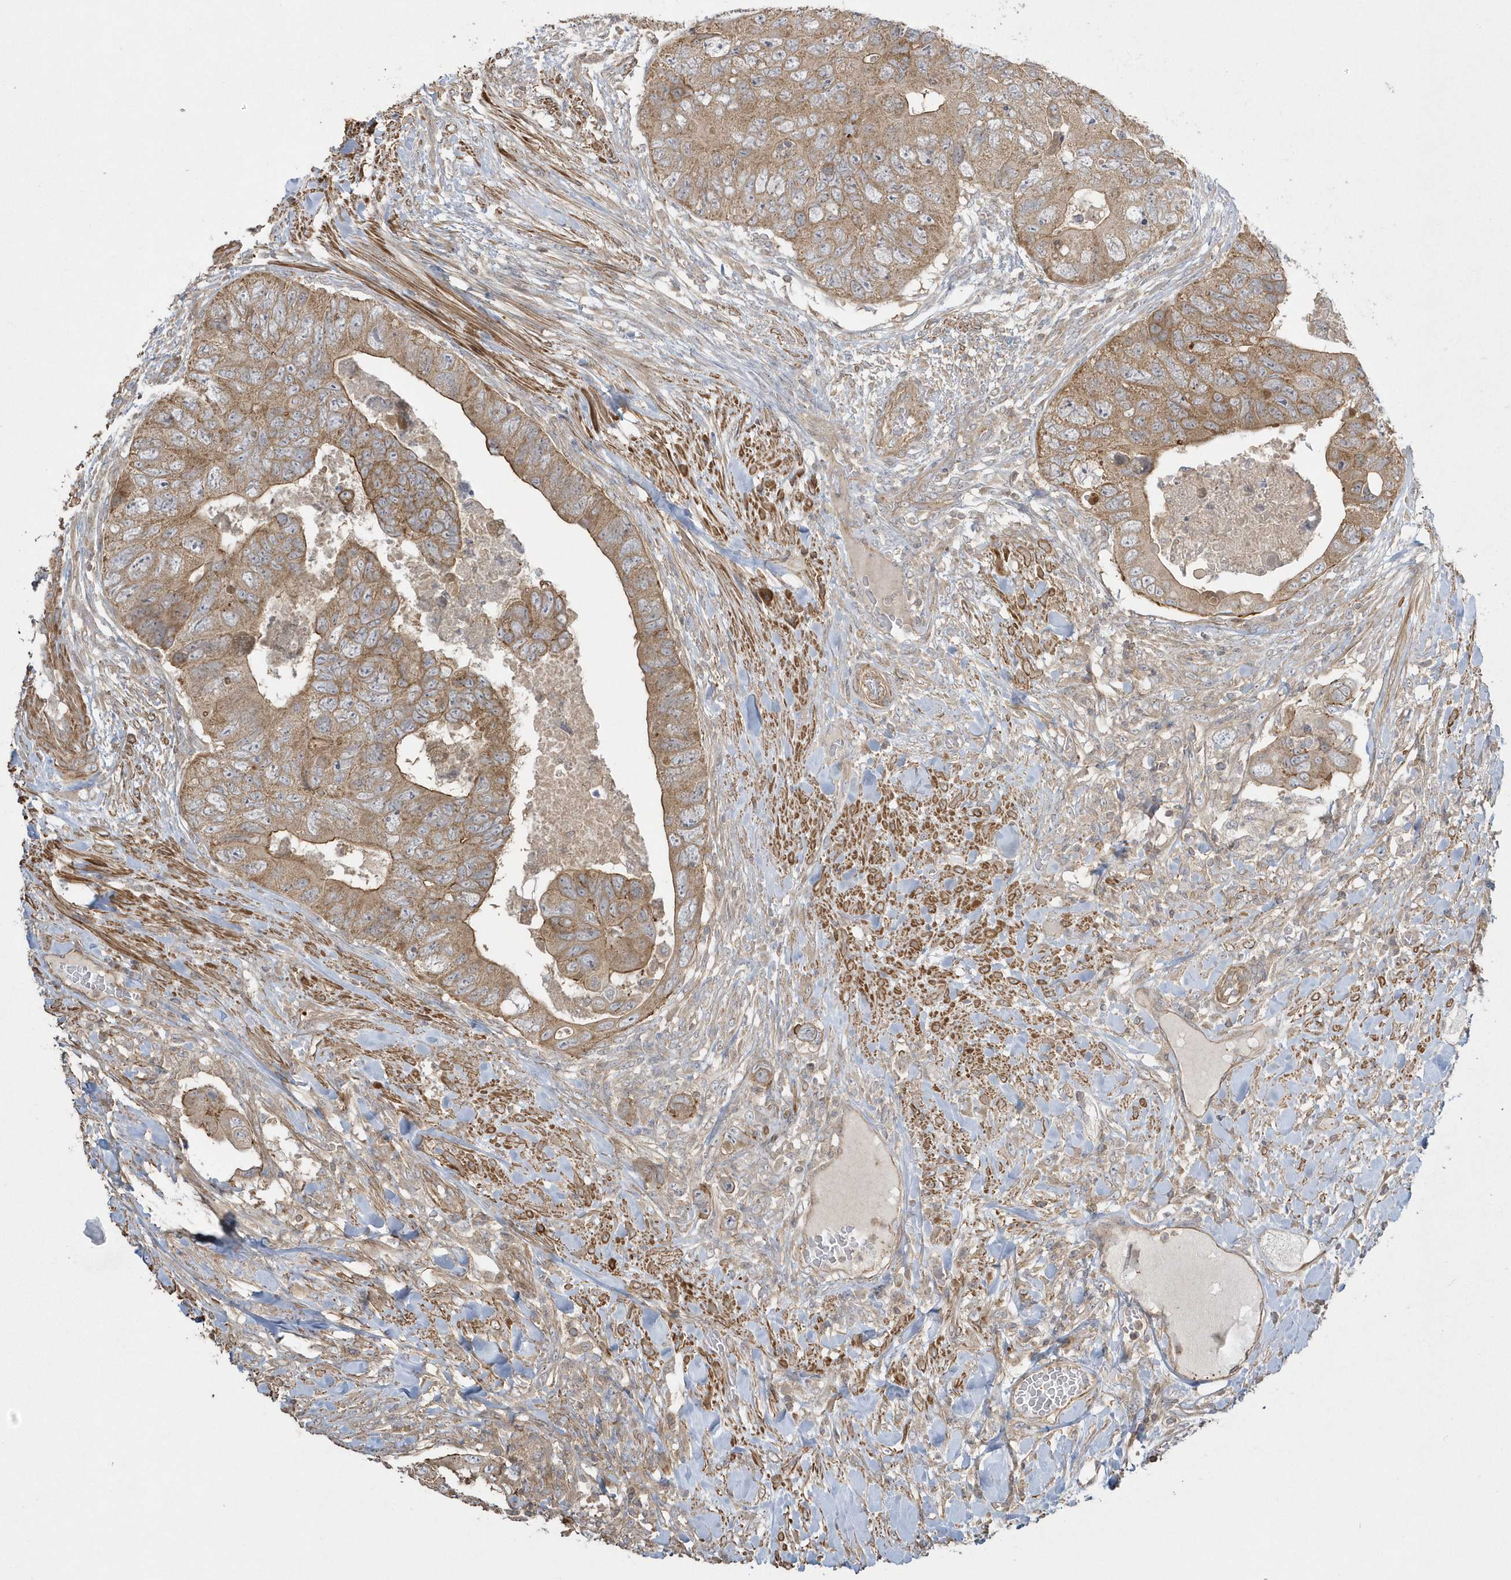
{"staining": {"intensity": "moderate", "quantity": ">75%", "location": "cytoplasmic/membranous"}, "tissue": "colorectal cancer", "cell_type": "Tumor cells", "image_type": "cancer", "snomed": [{"axis": "morphology", "description": "Adenocarcinoma, NOS"}, {"axis": "topography", "description": "Rectum"}], "caption": "A brown stain highlights moderate cytoplasmic/membranous staining of a protein in human colorectal cancer (adenocarcinoma) tumor cells.", "gene": "ARMC8", "patient": {"sex": "male", "age": 63}}